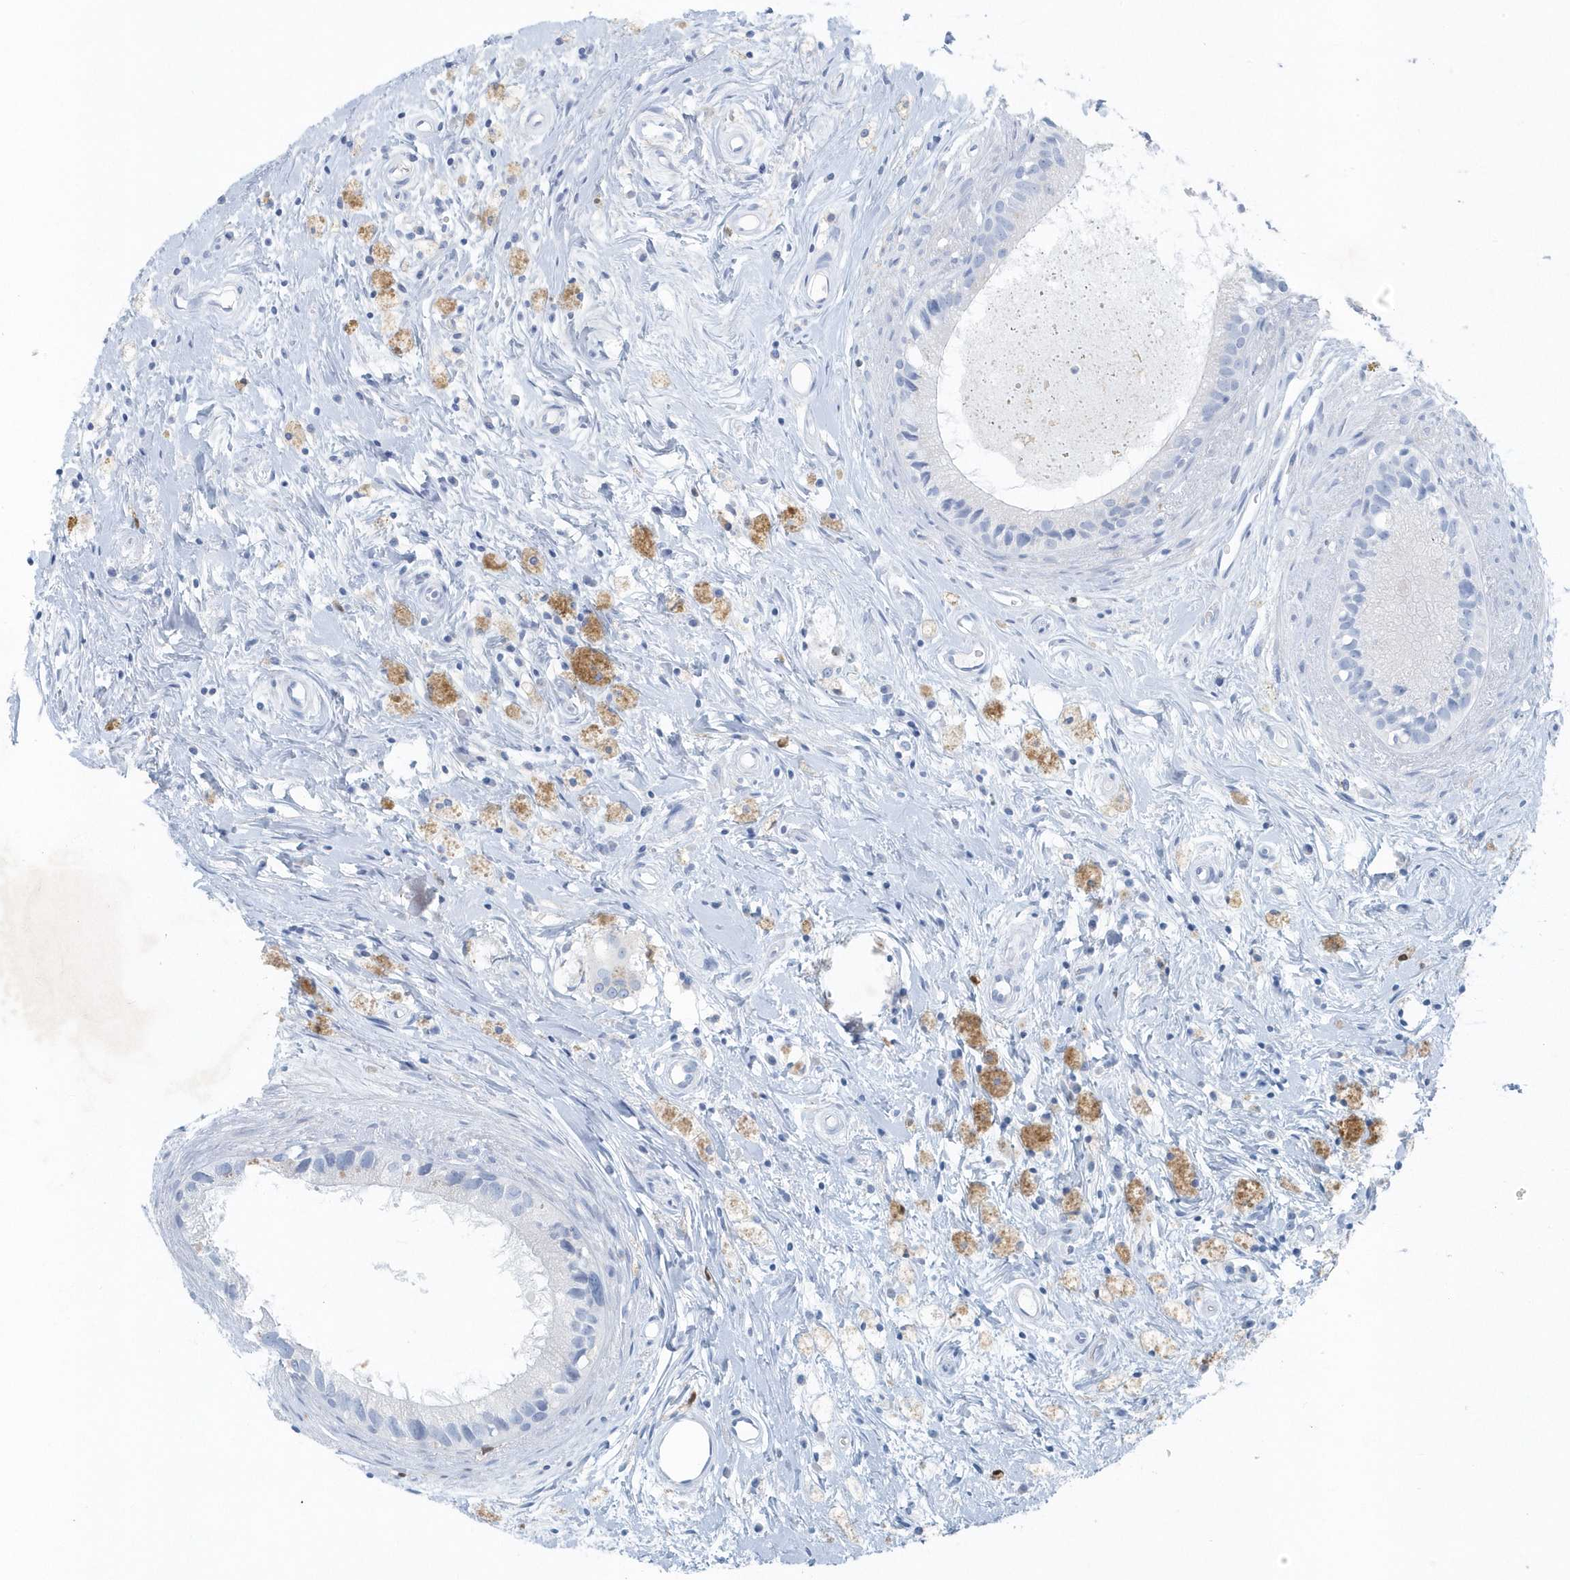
{"staining": {"intensity": "negative", "quantity": "none", "location": "none"}, "tissue": "epididymis", "cell_type": "Glandular cells", "image_type": "normal", "snomed": [{"axis": "morphology", "description": "Normal tissue, NOS"}, {"axis": "topography", "description": "Epididymis"}], "caption": "Immunohistochemistry (IHC) photomicrograph of benign epididymis: human epididymis stained with DAB reveals no significant protein expression in glandular cells. Brightfield microscopy of immunohistochemistry (IHC) stained with DAB (brown) and hematoxylin (blue), captured at high magnification.", "gene": "FAM98A", "patient": {"sex": "male", "age": 80}}